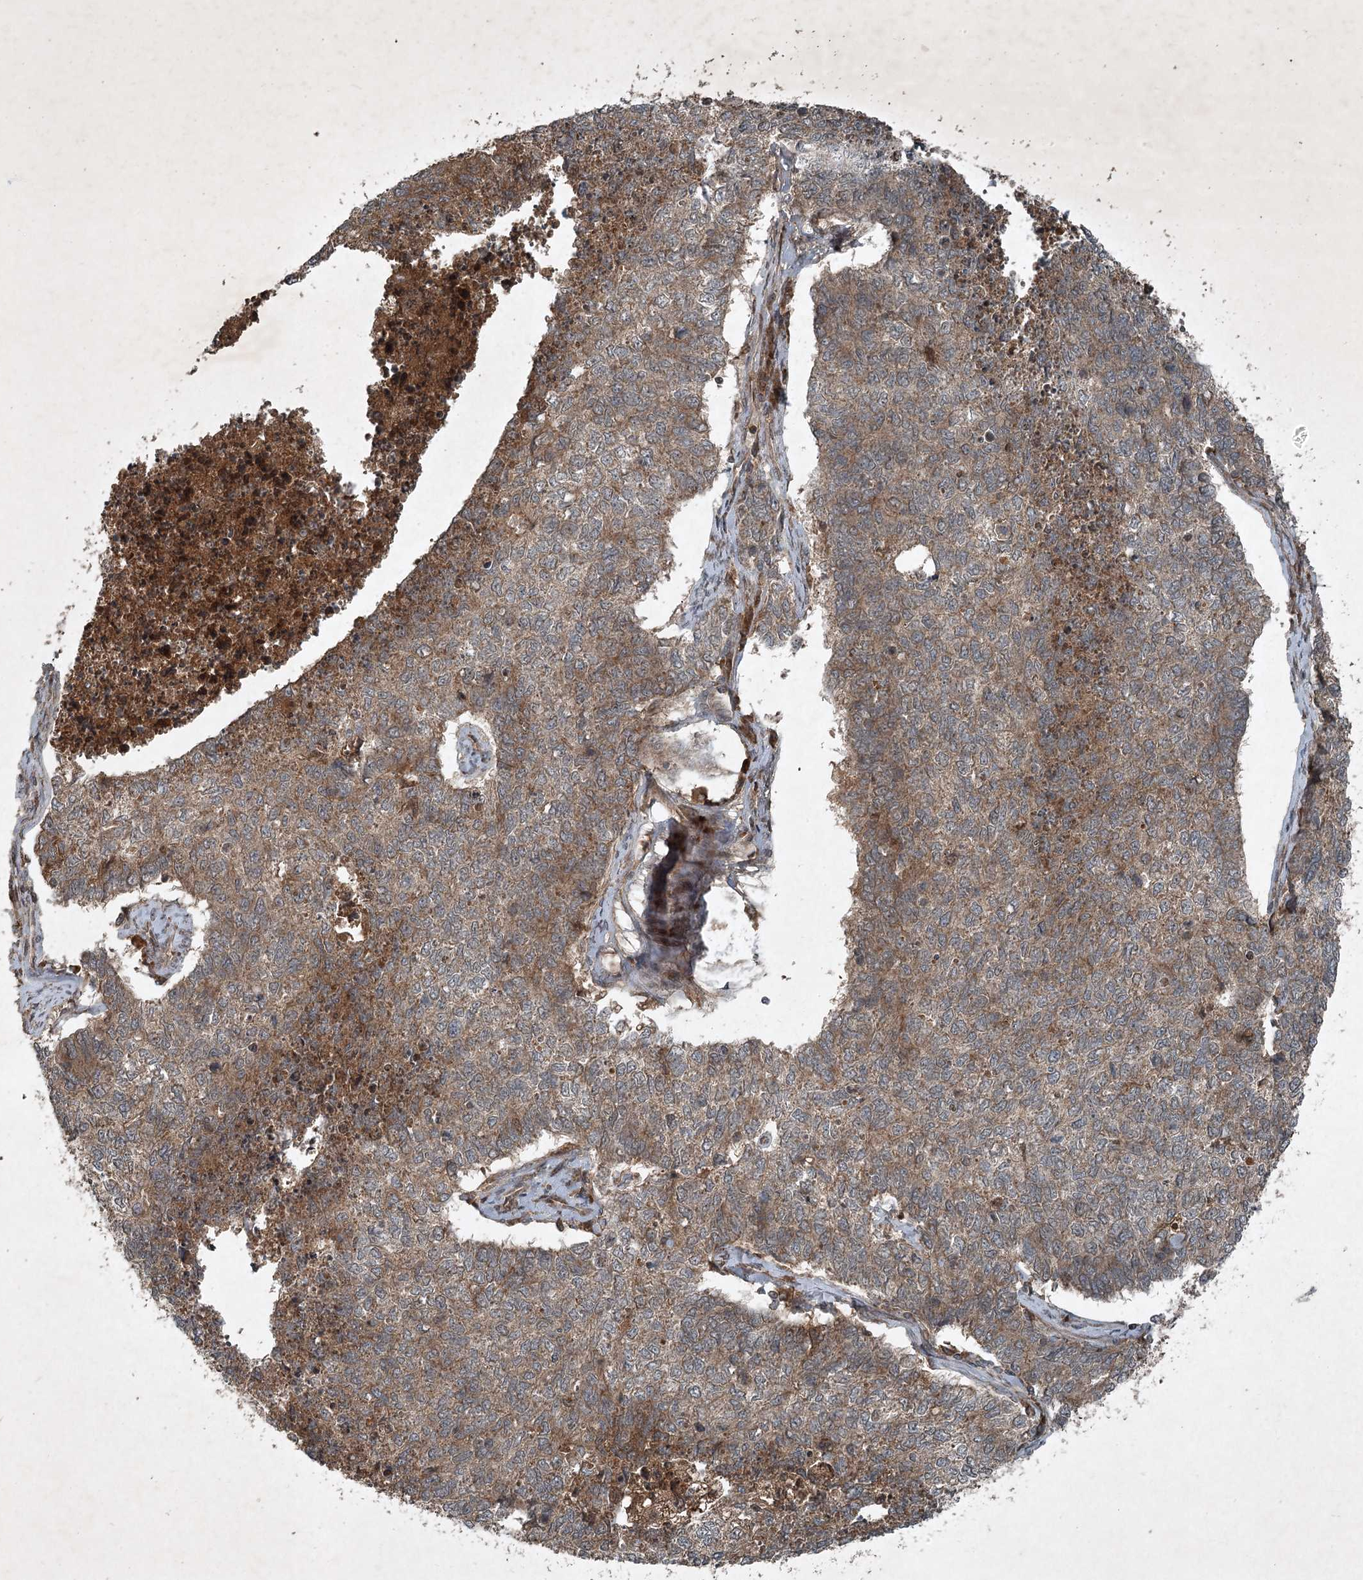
{"staining": {"intensity": "moderate", "quantity": ">75%", "location": "cytoplasmic/membranous"}, "tissue": "cervical cancer", "cell_type": "Tumor cells", "image_type": "cancer", "snomed": [{"axis": "morphology", "description": "Squamous cell carcinoma, NOS"}, {"axis": "topography", "description": "Cervix"}], "caption": "Protein expression by IHC demonstrates moderate cytoplasmic/membranous positivity in approximately >75% of tumor cells in cervical cancer (squamous cell carcinoma).", "gene": "UNC93A", "patient": {"sex": "female", "age": 63}}